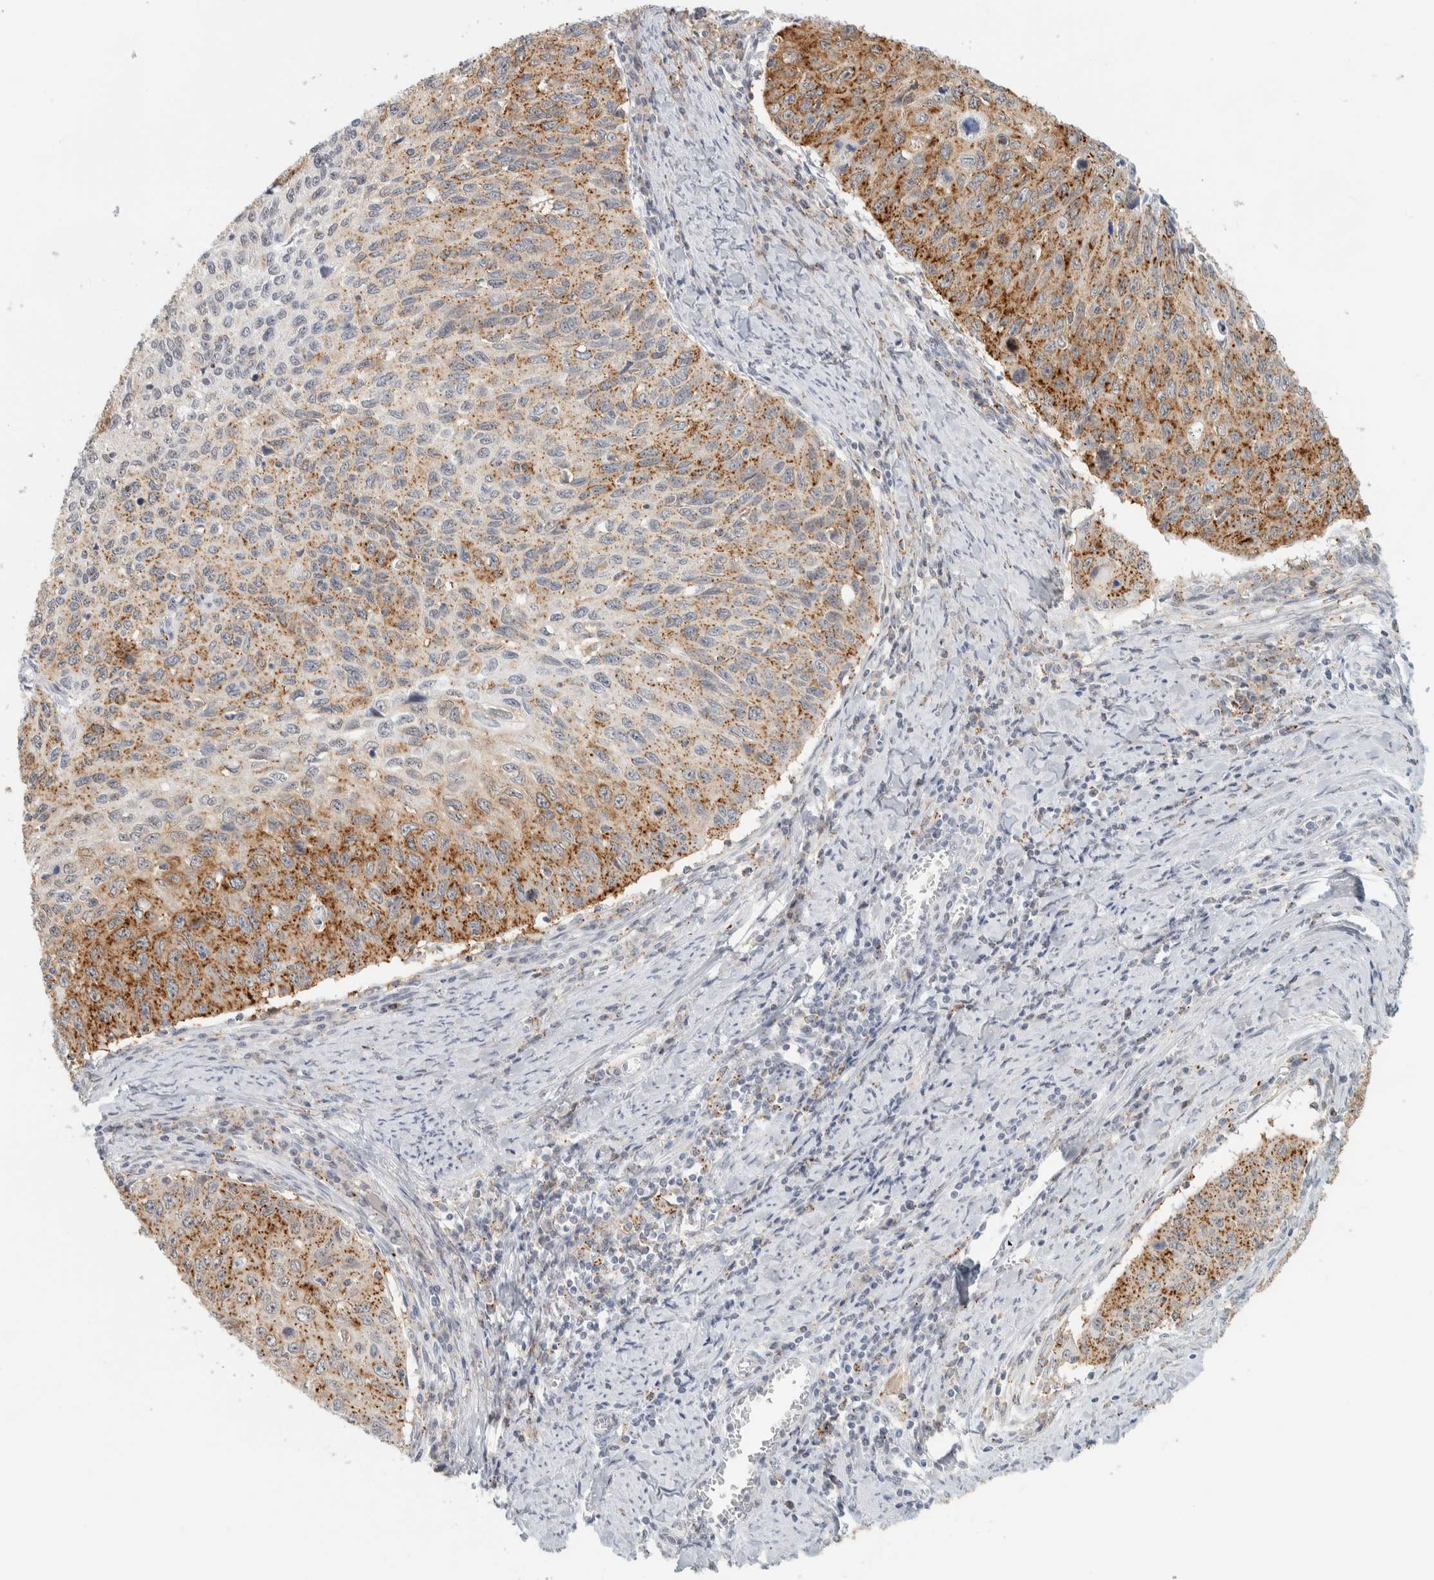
{"staining": {"intensity": "moderate", "quantity": ">75%", "location": "cytoplasmic/membranous"}, "tissue": "cervical cancer", "cell_type": "Tumor cells", "image_type": "cancer", "snomed": [{"axis": "morphology", "description": "Squamous cell carcinoma, NOS"}, {"axis": "topography", "description": "Cervix"}], "caption": "Cervical squamous cell carcinoma stained for a protein exhibits moderate cytoplasmic/membranous positivity in tumor cells.", "gene": "CDH17", "patient": {"sex": "female", "age": 53}}